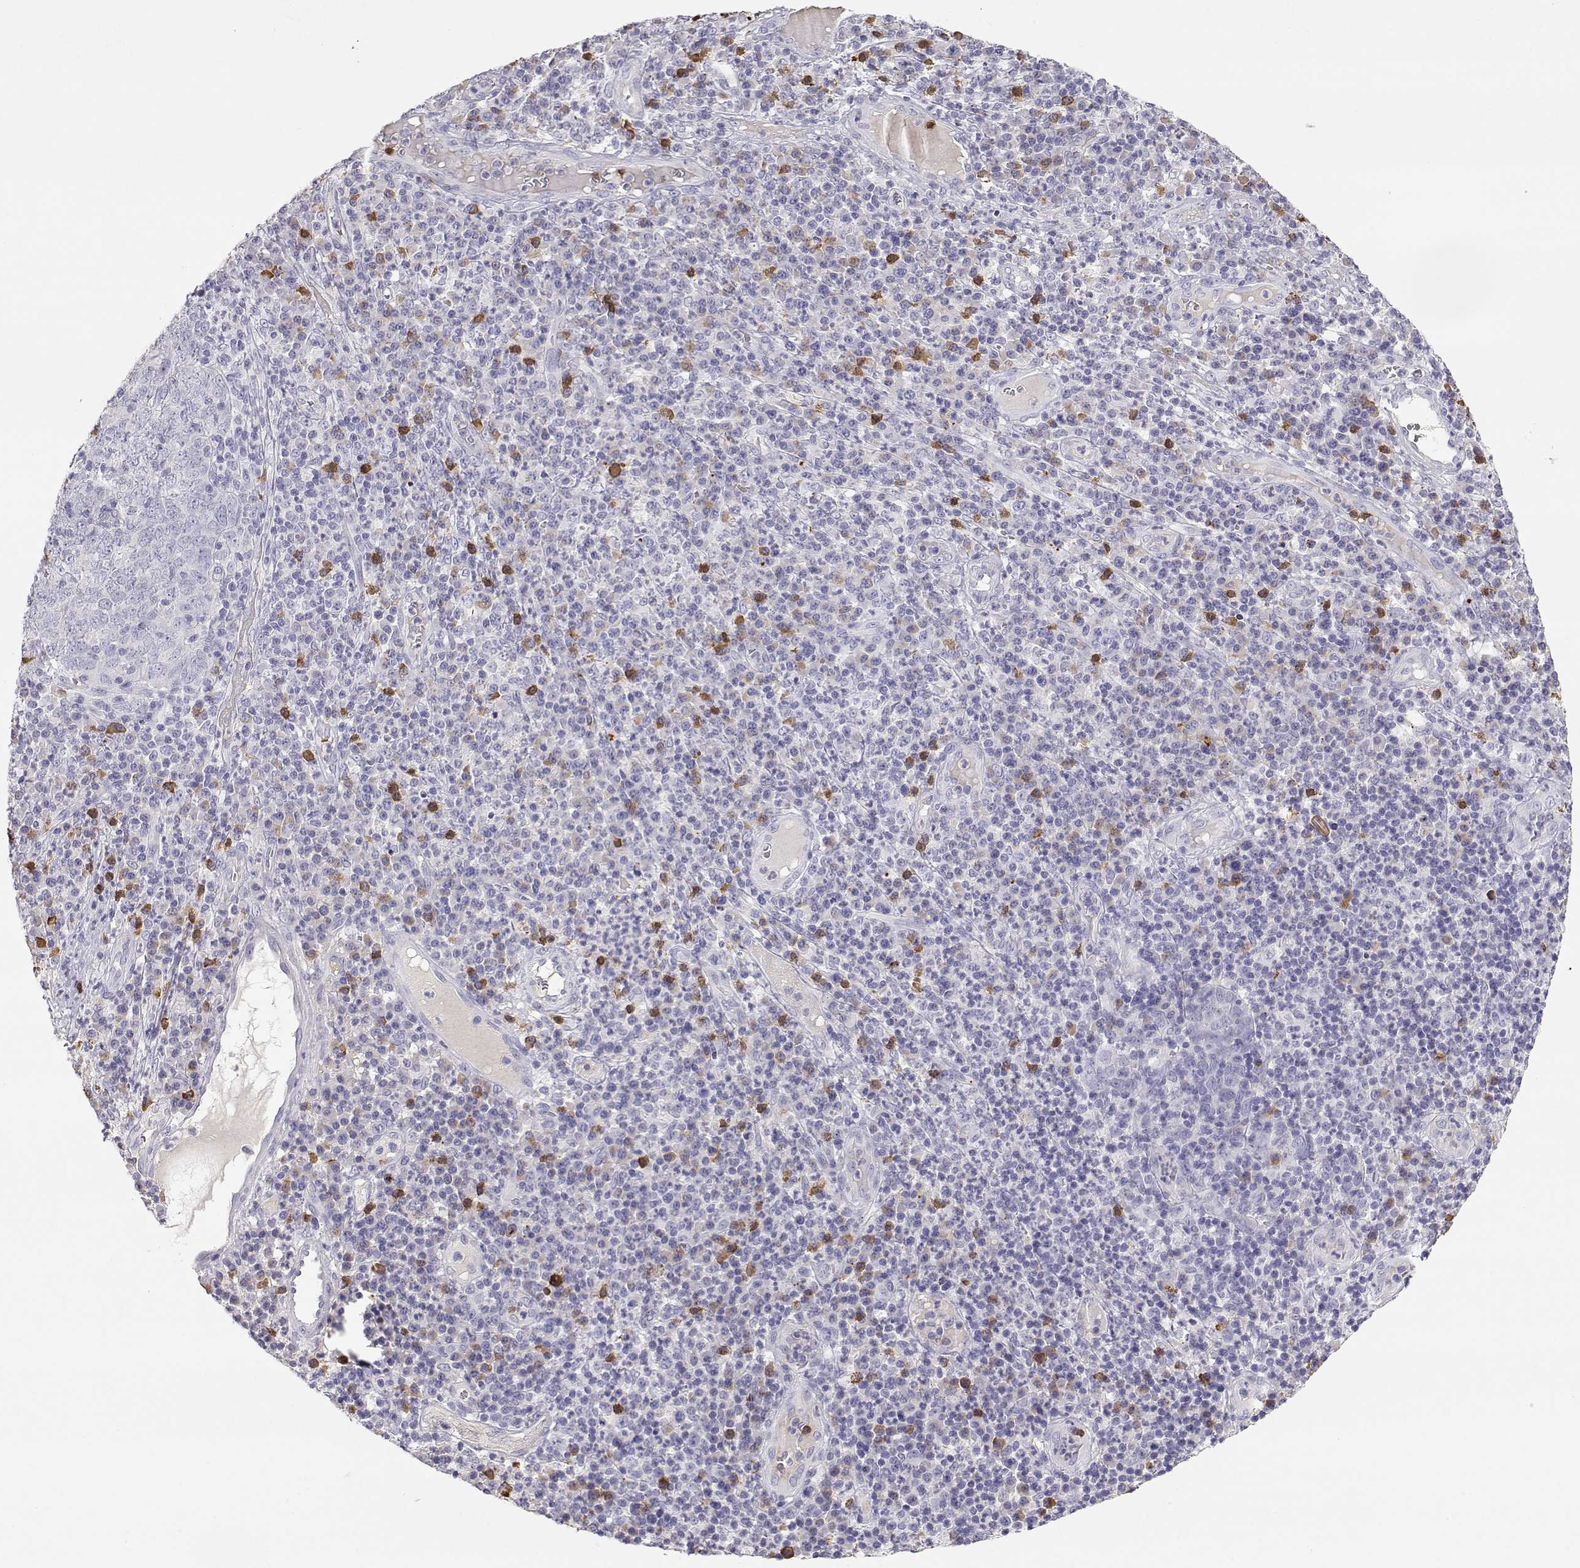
{"staining": {"intensity": "negative", "quantity": "none", "location": "none"}, "tissue": "skin cancer", "cell_type": "Tumor cells", "image_type": "cancer", "snomed": [{"axis": "morphology", "description": "Squamous cell carcinoma, NOS"}, {"axis": "topography", "description": "Skin"}, {"axis": "topography", "description": "Anal"}], "caption": "Skin cancer (squamous cell carcinoma) was stained to show a protein in brown. There is no significant expression in tumor cells.", "gene": "CDHR1", "patient": {"sex": "female", "age": 51}}